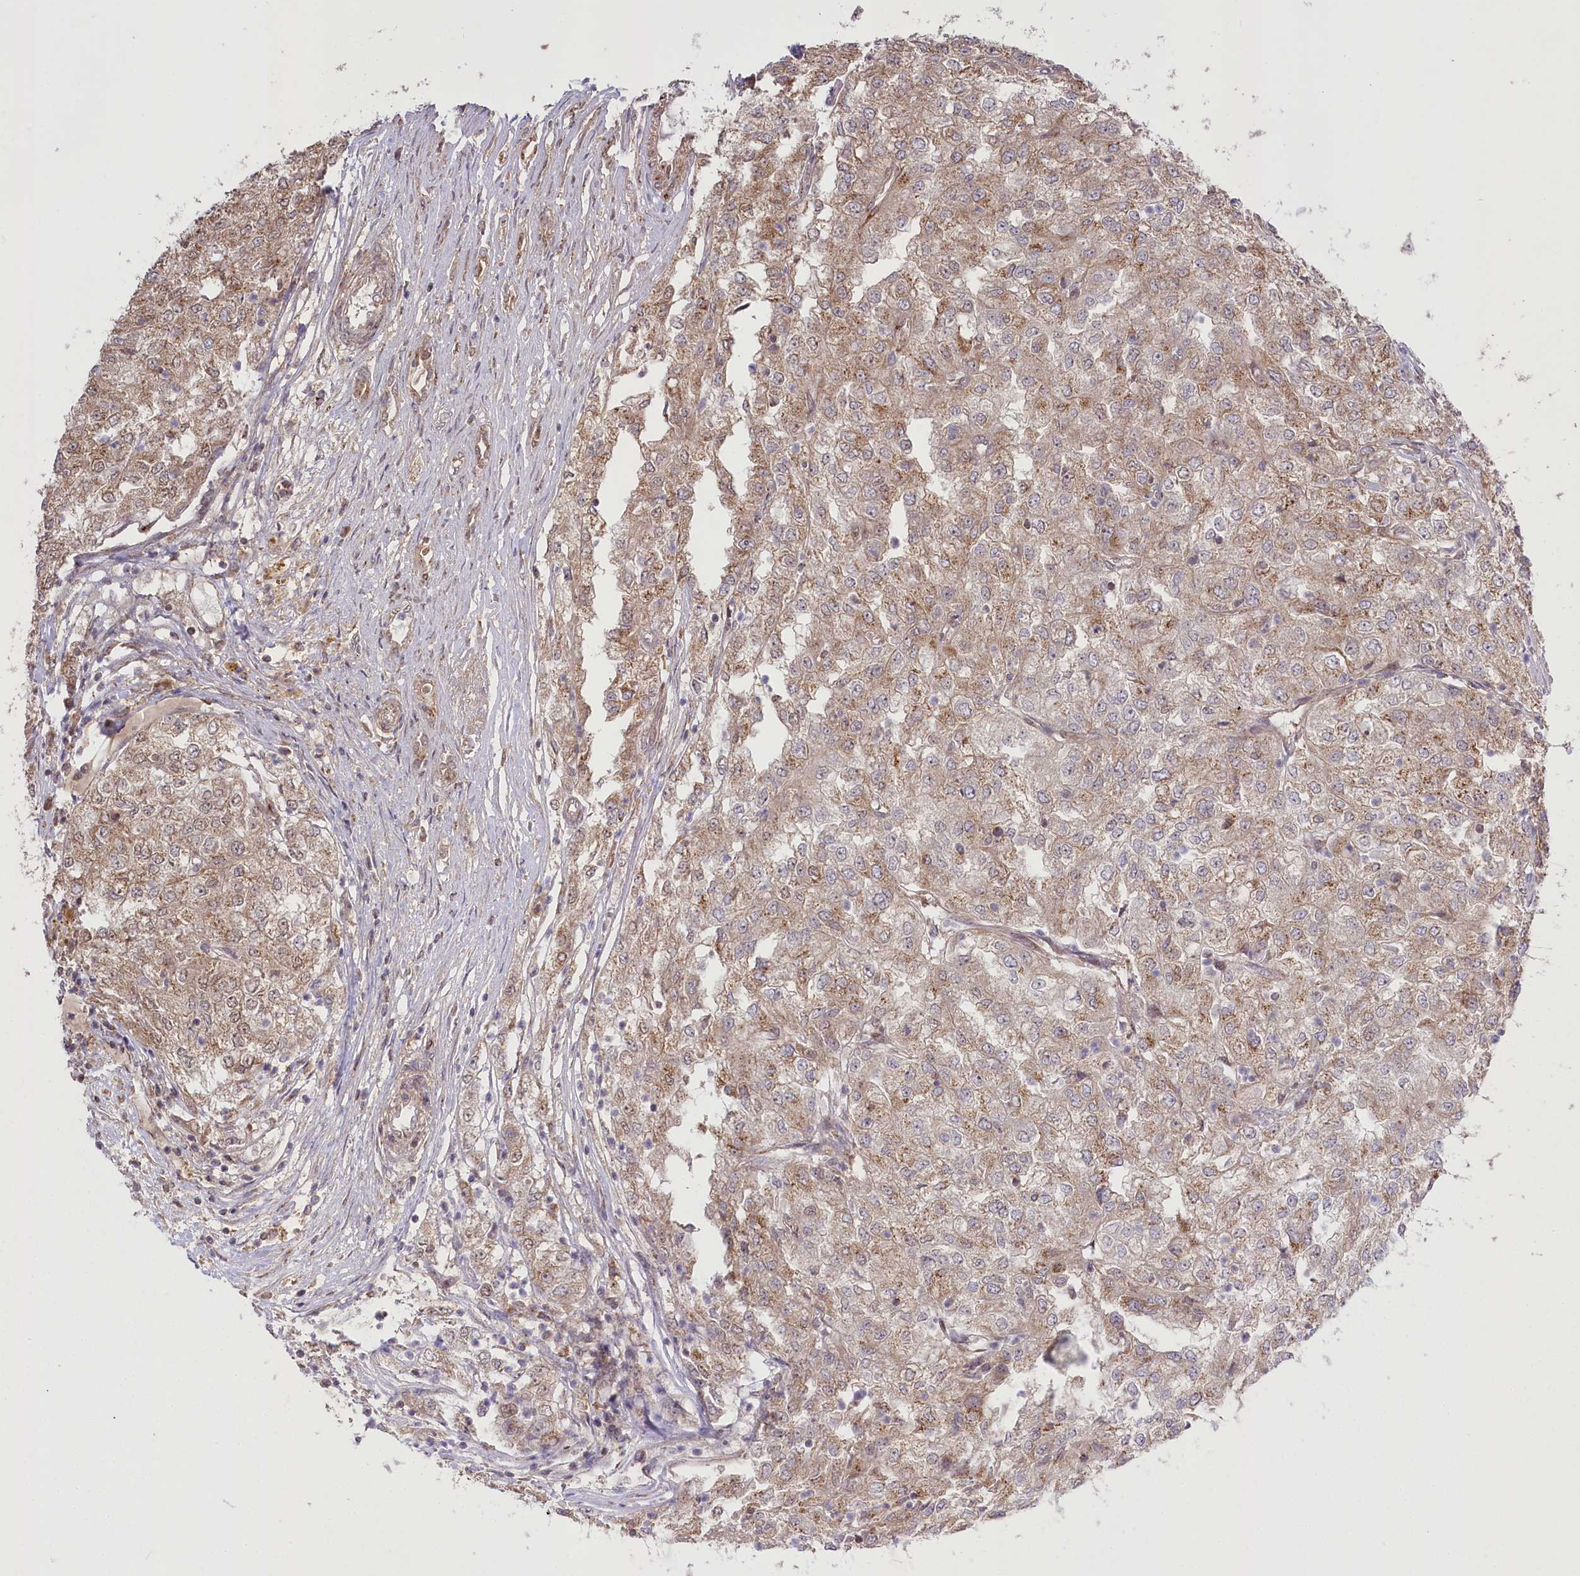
{"staining": {"intensity": "weak", "quantity": ">75%", "location": "cytoplasmic/membranous"}, "tissue": "renal cancer", "cell_type": "Tumor cells", "image_type": "cancer", "snomed": [{"axis": "morphology", "description": "Adenocarcinoma, NOS"}, {"axis": "topography", "description": "Kidney"}], "caption": "IHC photomicrograph of neoplastic tissue: human adenocarcinoma (renal) stained using IHC demonstrates low levels of weak protein expression localized specifically in the cytoplasmic/membranous of tumor cells, appearing as a cytoplasmic/membranous brown color.", "gene": "CCDC91", "patient": {"sex": "female", "age": 54}}